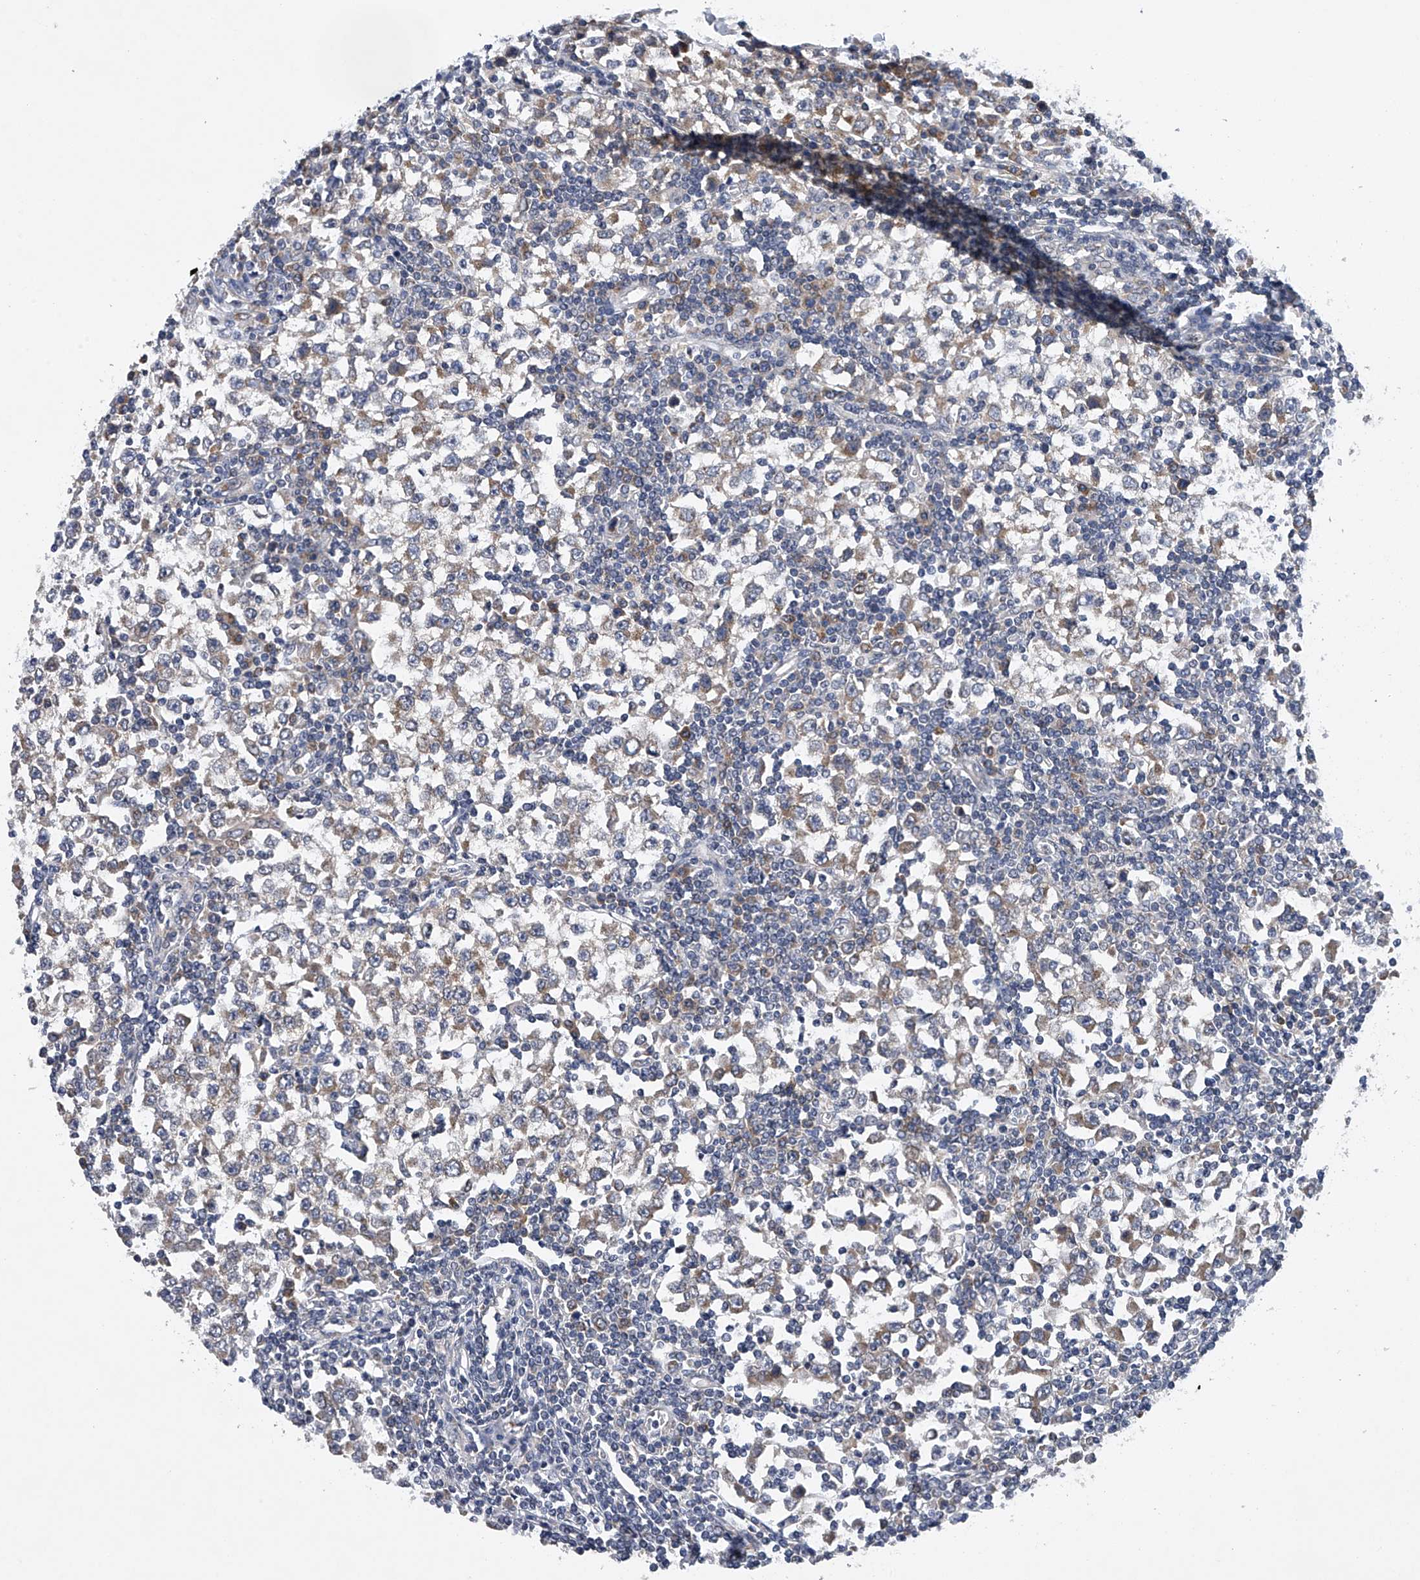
{"staining": {"intensity": "weak", "quantity": "25%-75%", "location": "cytoplasmic/membranous"}, "tissue": "testis cancer", "cell_type": "Tumor cells", "image_type": "cancer", "snomed": [{"axis": "morphology", "description": "Seminoma, NOS"}, {"axis": "topography", "description": "Testis"}], "caption": "Brown immunohistochemical staining in human testis cancer shows weak cytoplasmic/membranous staining in about 25%-75% of tumor cells.", "gene": "RNF5", "patient": {"sex": "male", "age": 65}}